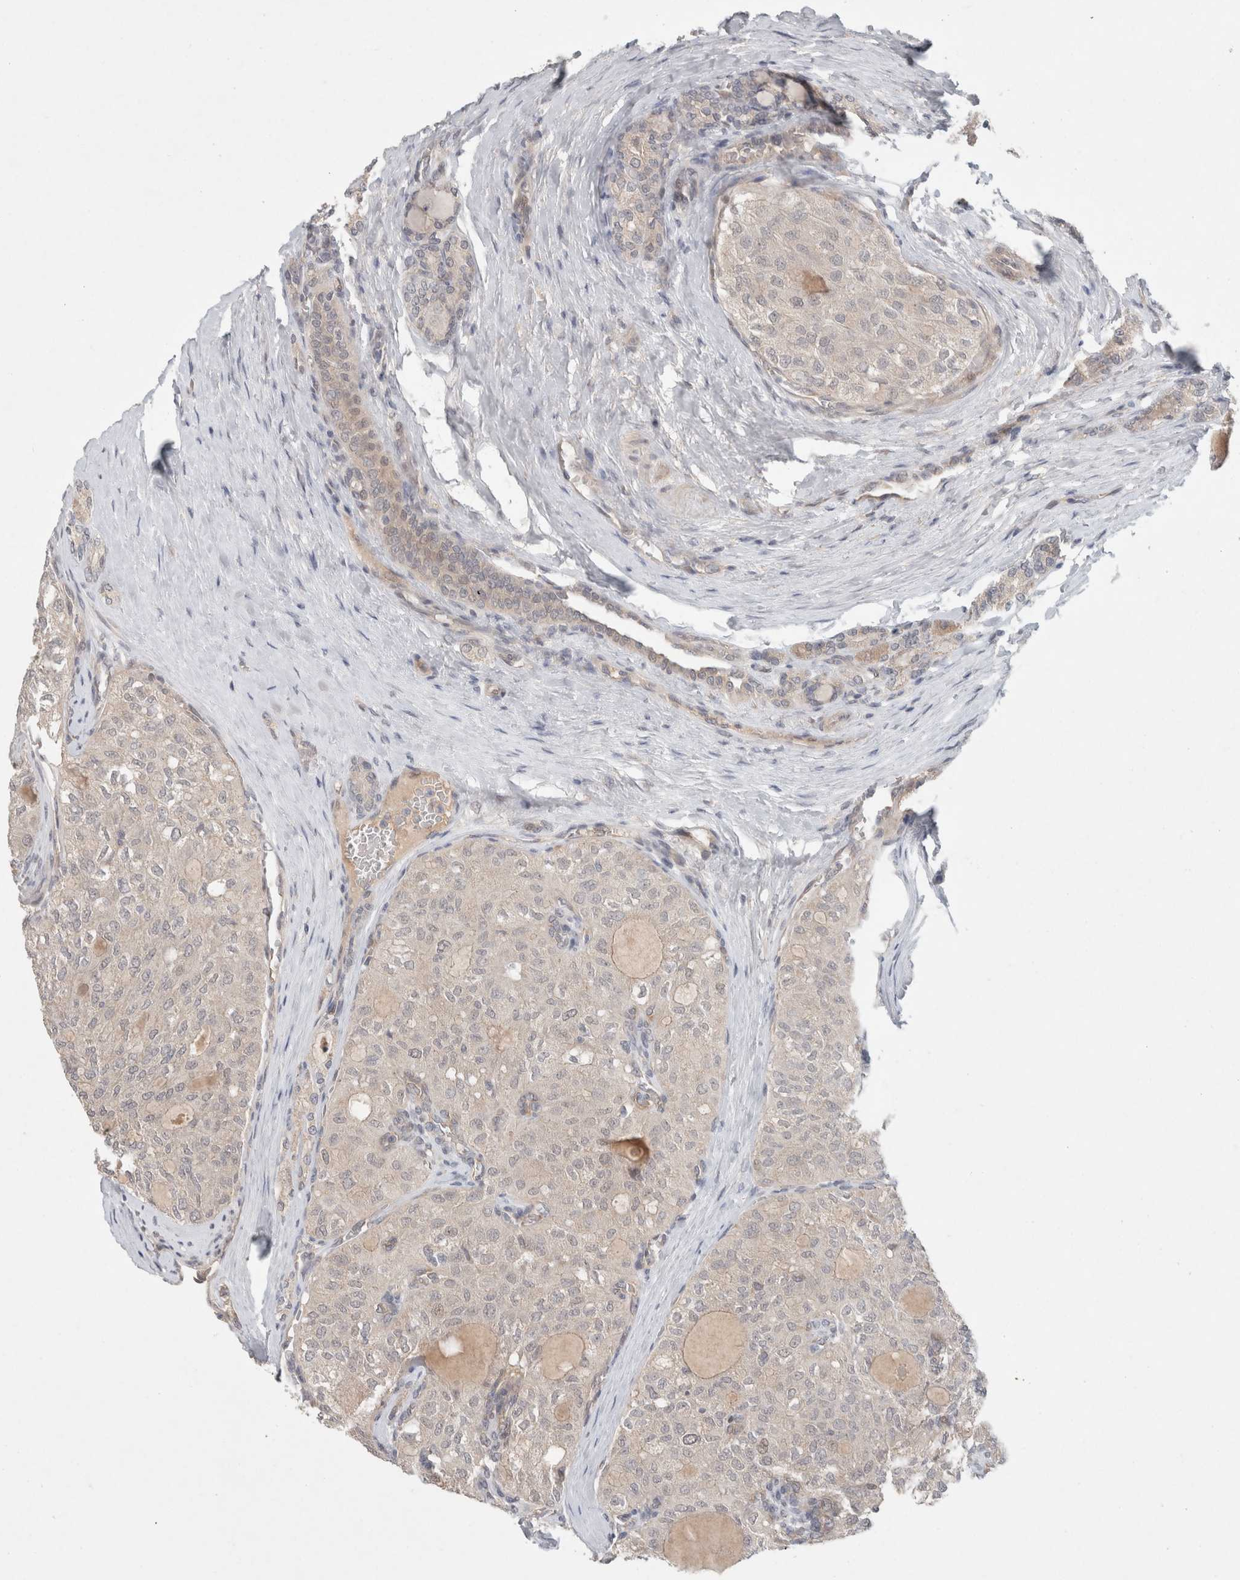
{"staining": {"intensity": "negative", "quantity": "none", "location": "none"}, "tissue": "thyroid cancer", "cell_type": "Tumor cells", "image_type": "cancer", "snomed": [{"axis": "morphology", "description": "Follicular adenoma carcinoma, NOS"}, {"axis": "topography", "description": "Thyroid gland"}], "caption": "Tumor cells show no significant positivity in follicular adenoma carcinoma (thyroid).", "gene": "RASAL2", "patient": {"sex": "male", "age": 75}}